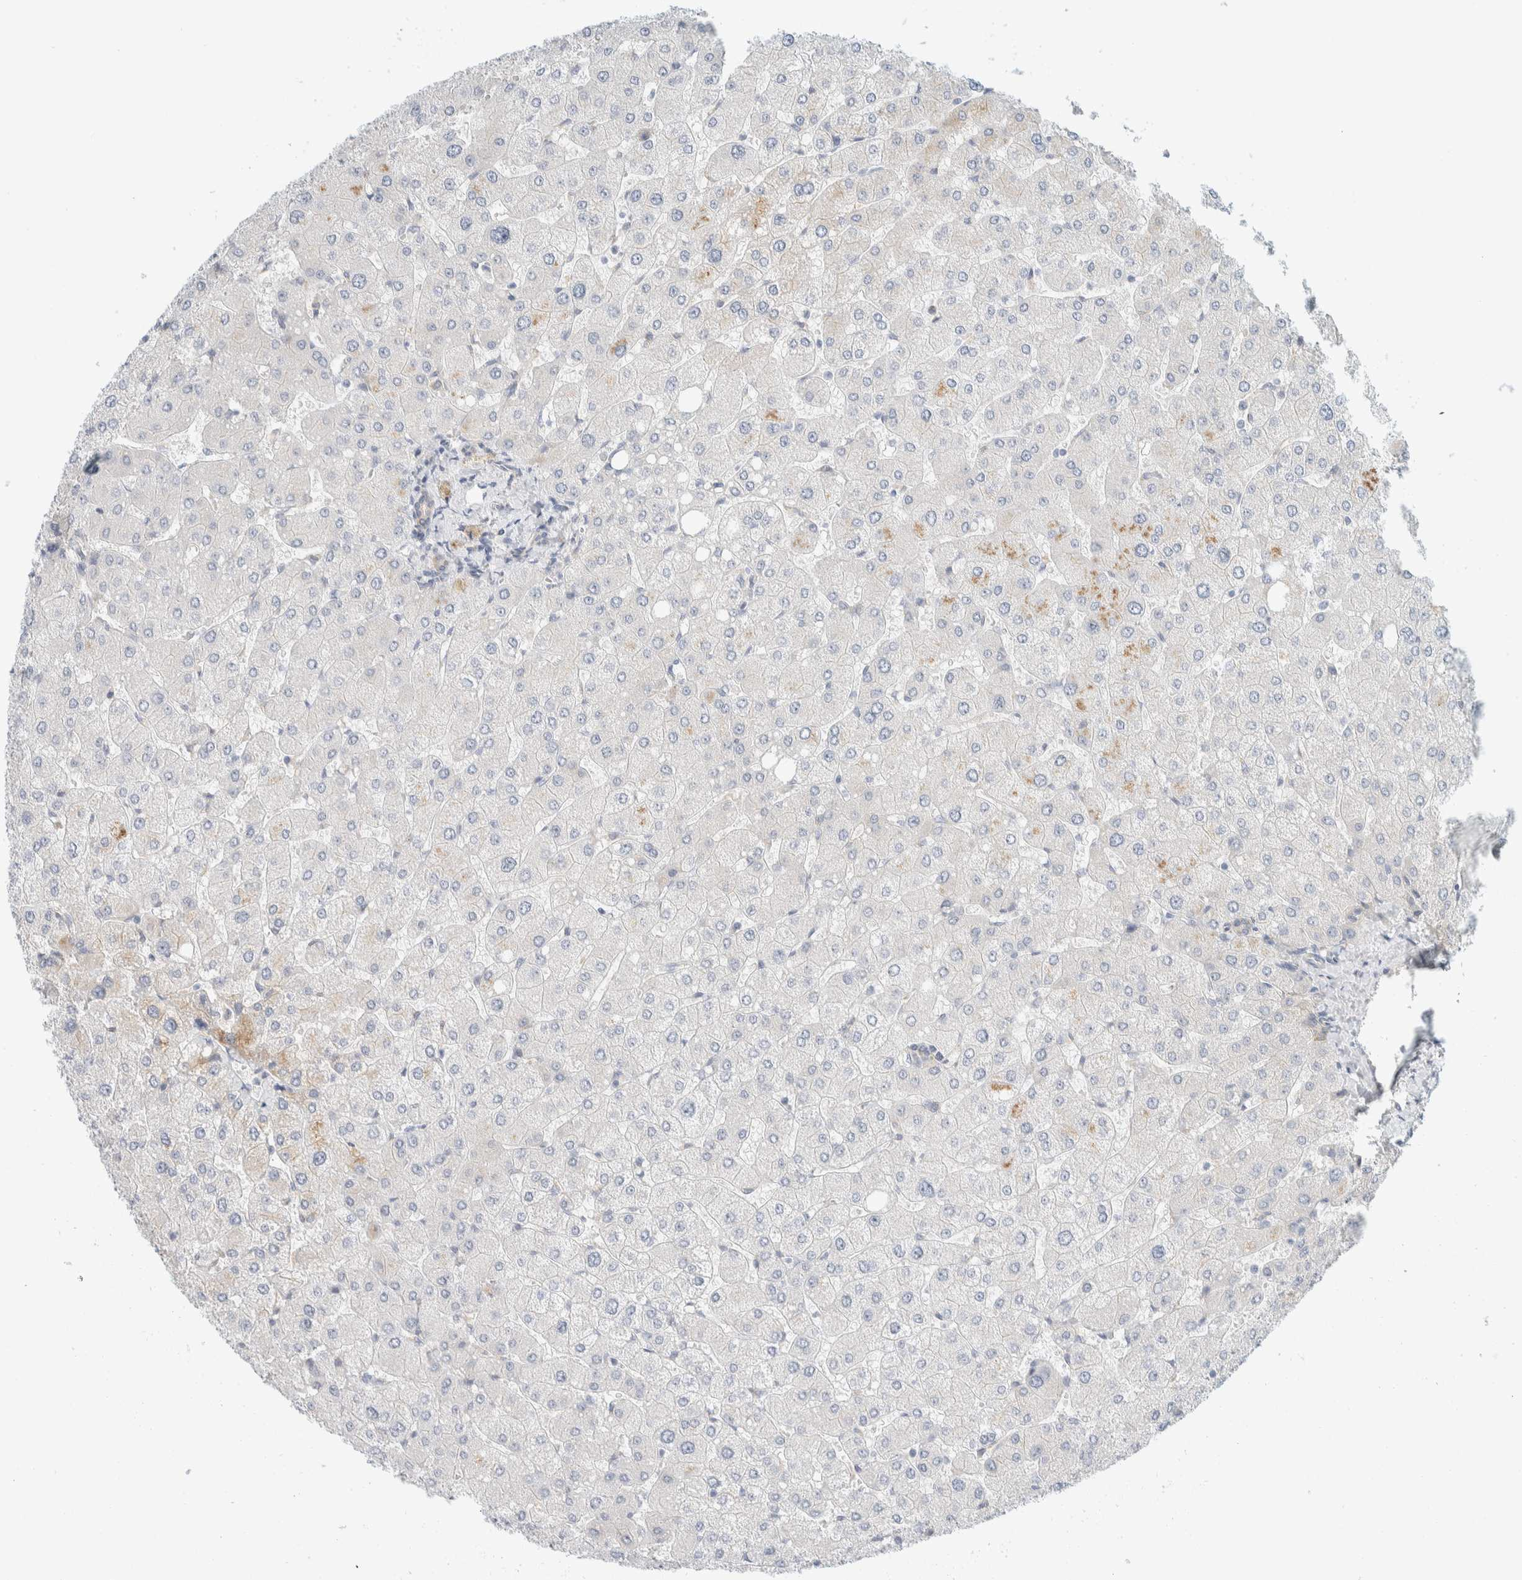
{"staining": {"intensity": "negative", "quantity": "none", "location": "none"}, "tissue": "liver", "cell_type": "Cholangiocytes", "image_type": "normal", "snomed": [{"axis": "morphology", "description": "Normal tissue, NOS"}, {"axis": "topography", "description": "Liver"}], "caption": "Cholangiocytes are negative for protein expression in normal human liver. The staining was performed using DAB (3,3'-diaminobenzidine) to visualize the protein expression in brown, while the nuclei were stained in blue with hematoxylin (Magnification: 20x).", "gene": "TMEM184B", "patient": {"sex": "male", "age": 55}}